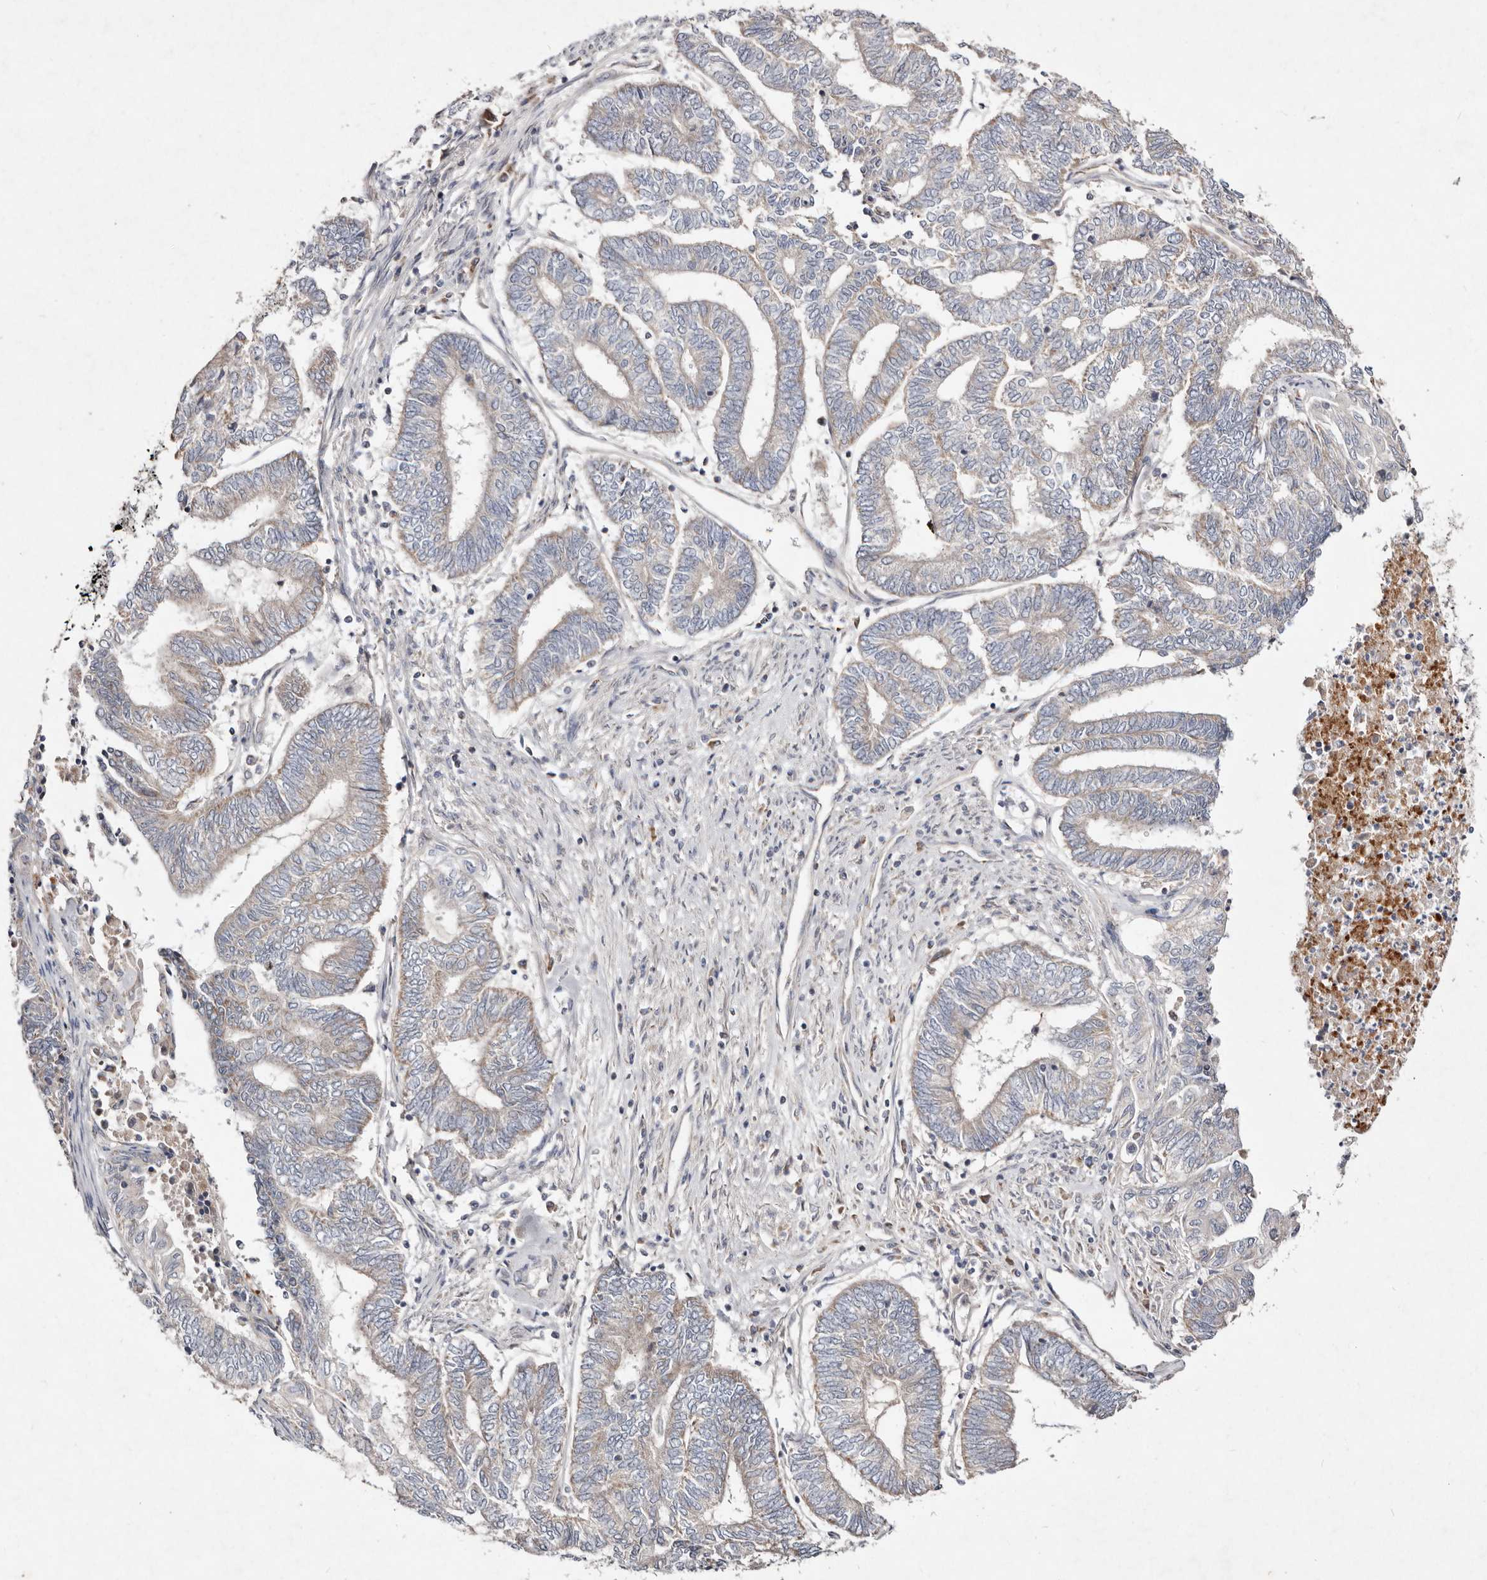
{"staining": {"intensity": "weak", "quantity": "<25%", "location": "cytoplasmic/membranous"}, "tissue": "endometrial cancer", "cell_type": "Tumor cells", "image_type": "cancer", "snomed": [{"axis": "morphology", "description": "Adenocarcinoma, NOS"}, {"axis": "topography", "description": "Uterus"}, {"axis": "topography", "description": "Endometrium"}], "caption": "Immunohistochemical staining of endometrial cancer (adenocarcinoma) demonstrates no significant expression in tumor cells.", "gene": "SLC25A20", "patient": {"sex": "female", "age": 70}}